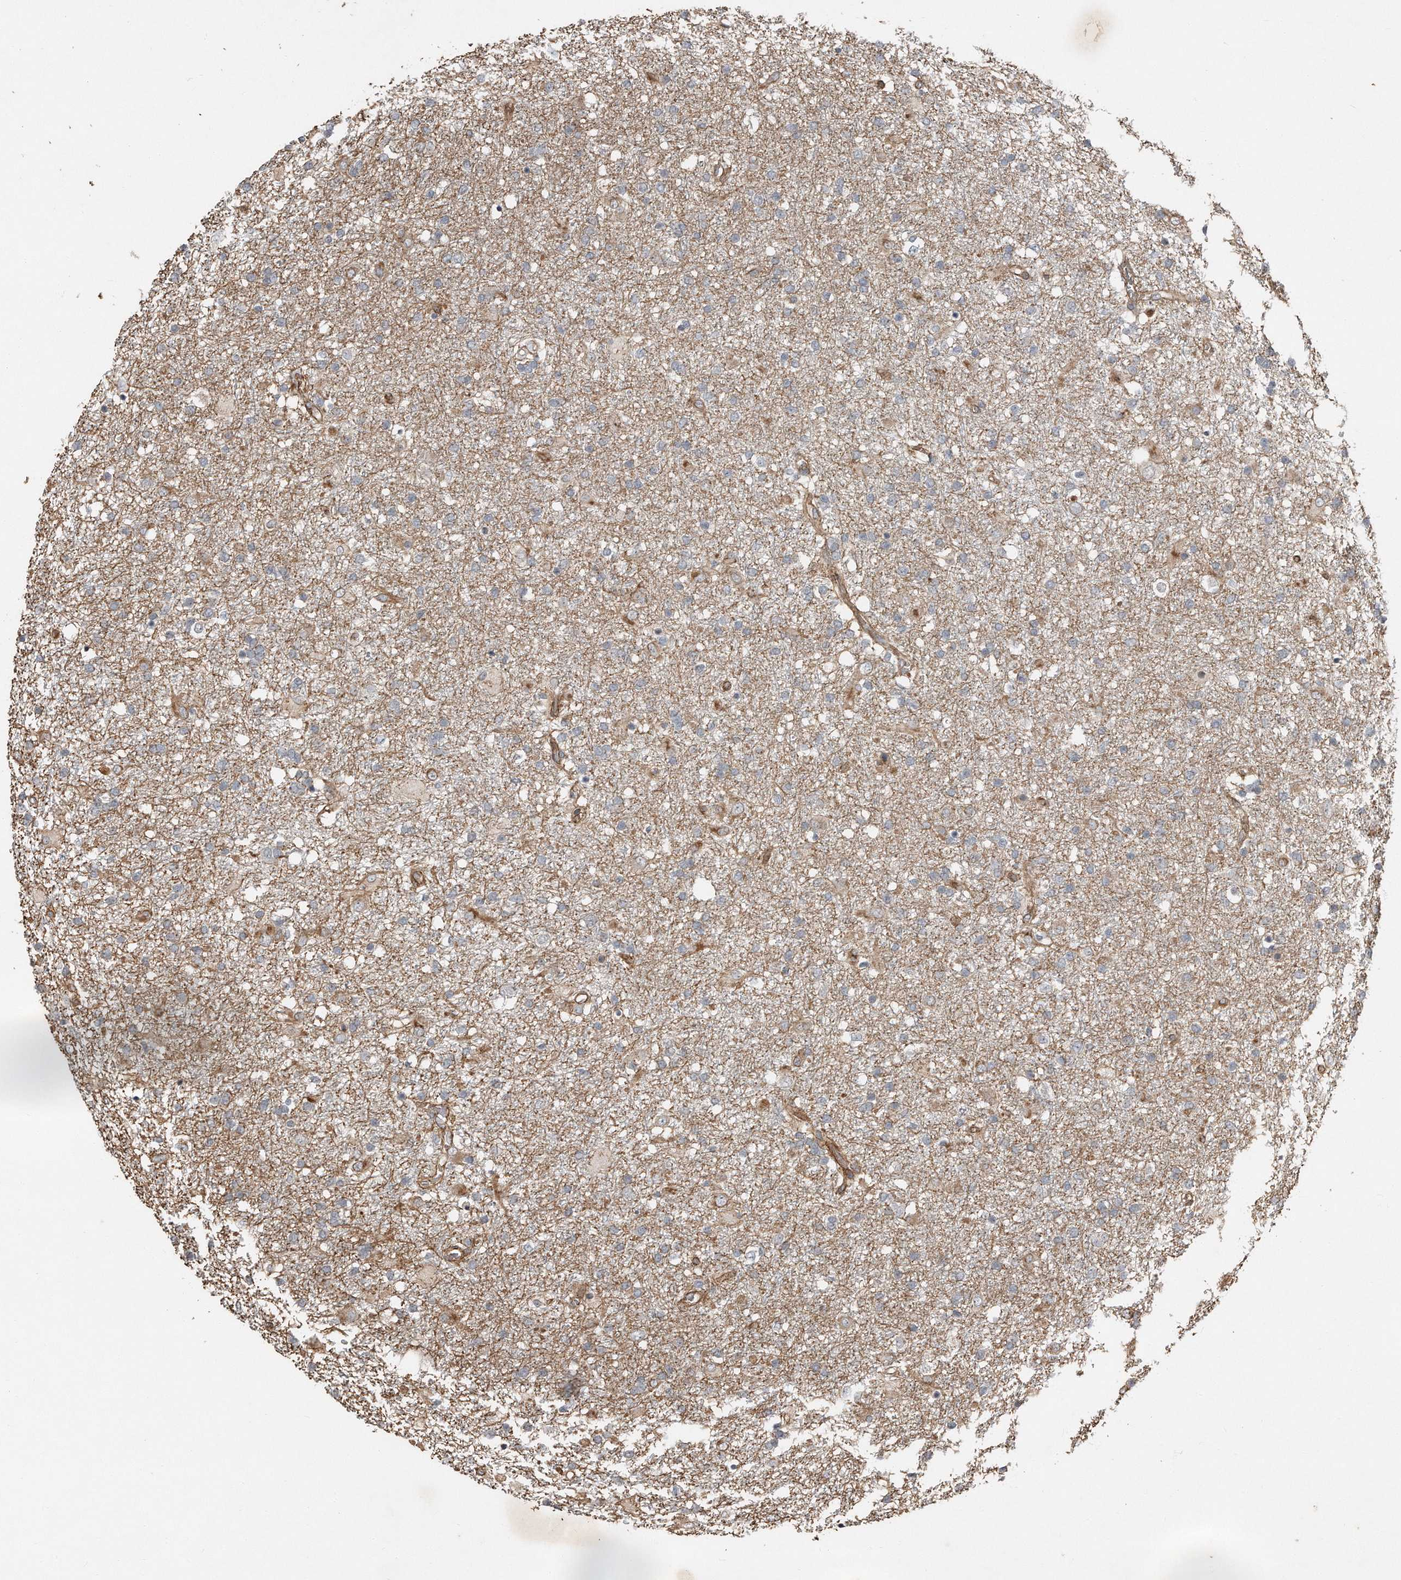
{"staining": {"intensity": "negative", "quantity": "none", "location": "none"}, "tissue": "glioma", "cell_type": "Tumor cells", "image_type": "cancer", "snomed": [{"axis": "morphology", "description": "Glioma, malignant, Low grade"}, {"axis": "topography", "description": "Brain"}], "caption": "High magnification brightfield microscopy of malignant low-grade glioma stained with DAB (brown) and counterstained with hematoxylin (blue): tumor cells show no significant positivity.", "gene": "SNAP47", "patient": {"sex": "male", "age": 65}}